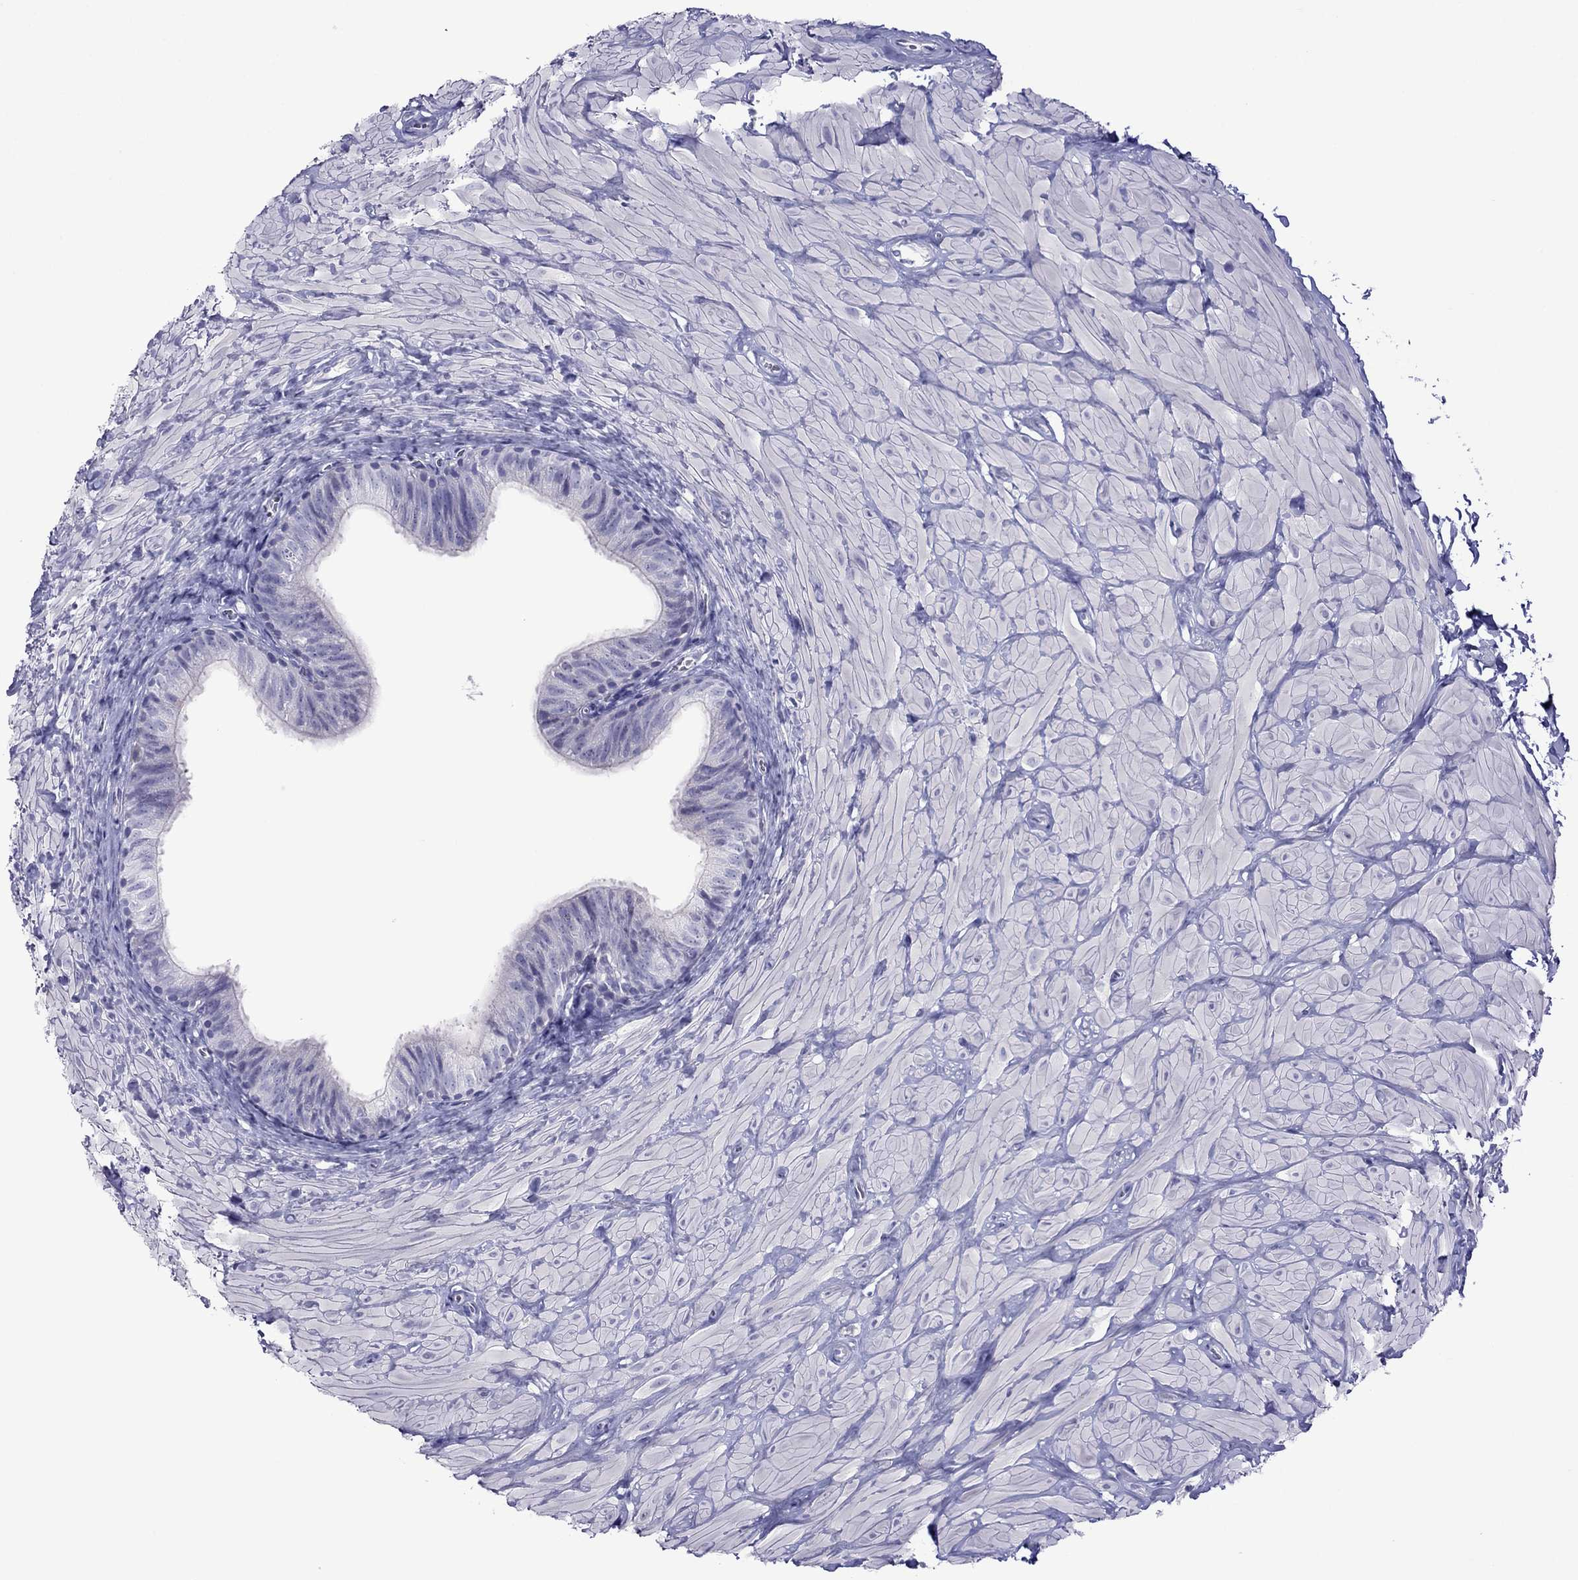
{"staining": {"intensity": "negative", "quantity": "none", "location": "none"}, "tissue": "epididymis", "cell_type": "Glandular cells", "image_type": "normal", "snomed": [{"axis": "morphology", "description": "Normal tissue, NOS"}, {"axis": "topography", "description": "Epididymis"}, {"axis": "topography", "description": "Vas deferens"}], "caption": "The histopathology image displays no staining of glandular cells in unremarkable epididymis. The staining is performed using DAB (3,3'-diaminobenzidine) brown chromogen with nuclei counter-stained in using hematoxylin.", "gene": "PCDHA6", "patient": {"sex": "male", "age": 23}}